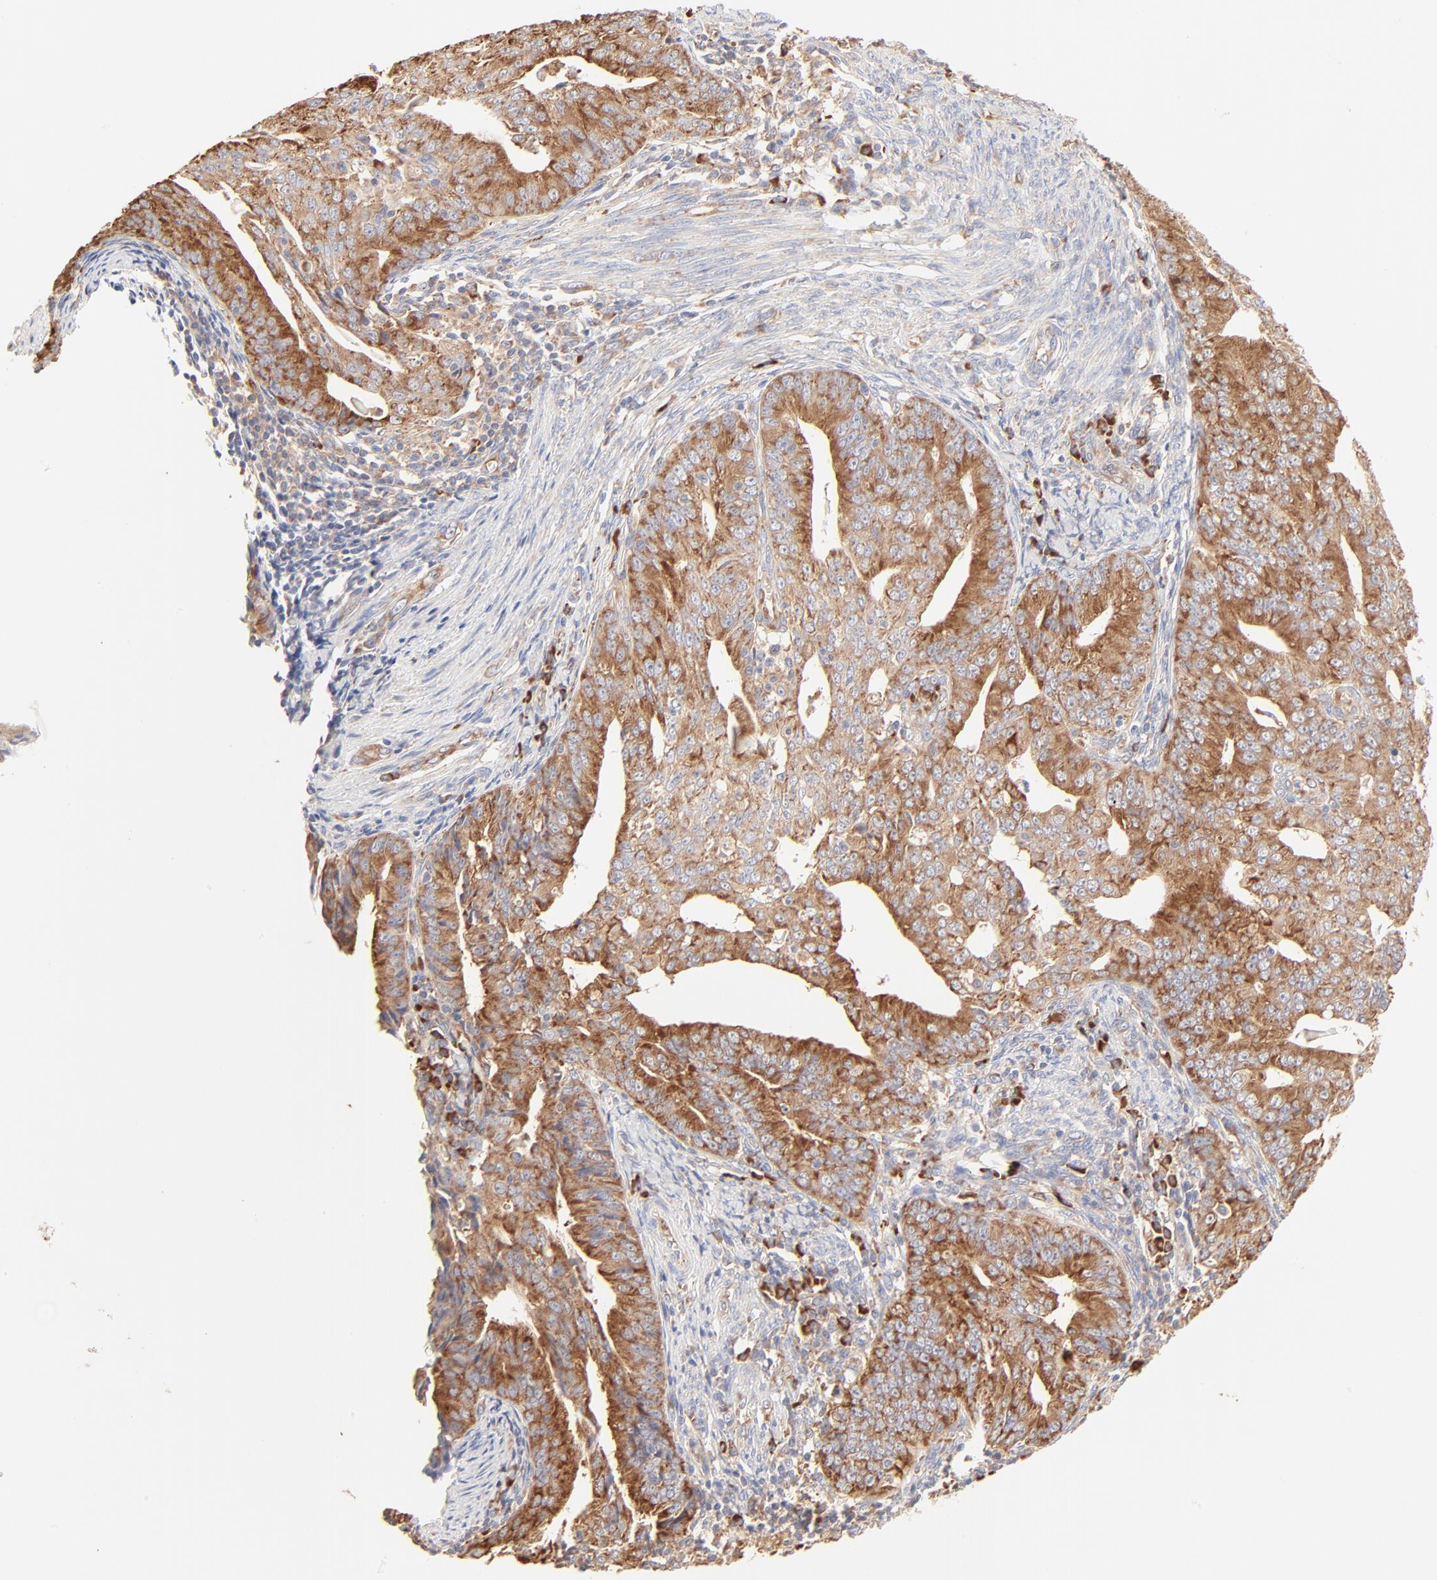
{"staining": {"intensity": "moderate", "quantity": ">75%", "location": "cytoplasmic/membranous"}, "tissue": "endometrial cancer", "cell_type": "Tumor cells", "image_type": "cancer", "snomed": [{"axis": "morphology", "description": "Adenocarcinoma, NOS"}, {"axis": "topography", "description": "Endometrium"}], "caption": "This photomicrograph exhibits adenocarcinoma (endometrial) stained with immunohistochemistry to label a protein in brown. The cytoplasmic/membranous of tumor cells show moderate positivity for the protein. Nuclei are counter-stained blue.", "gene": "RPS20", "patient": {"sex": "female", "age": 56}}